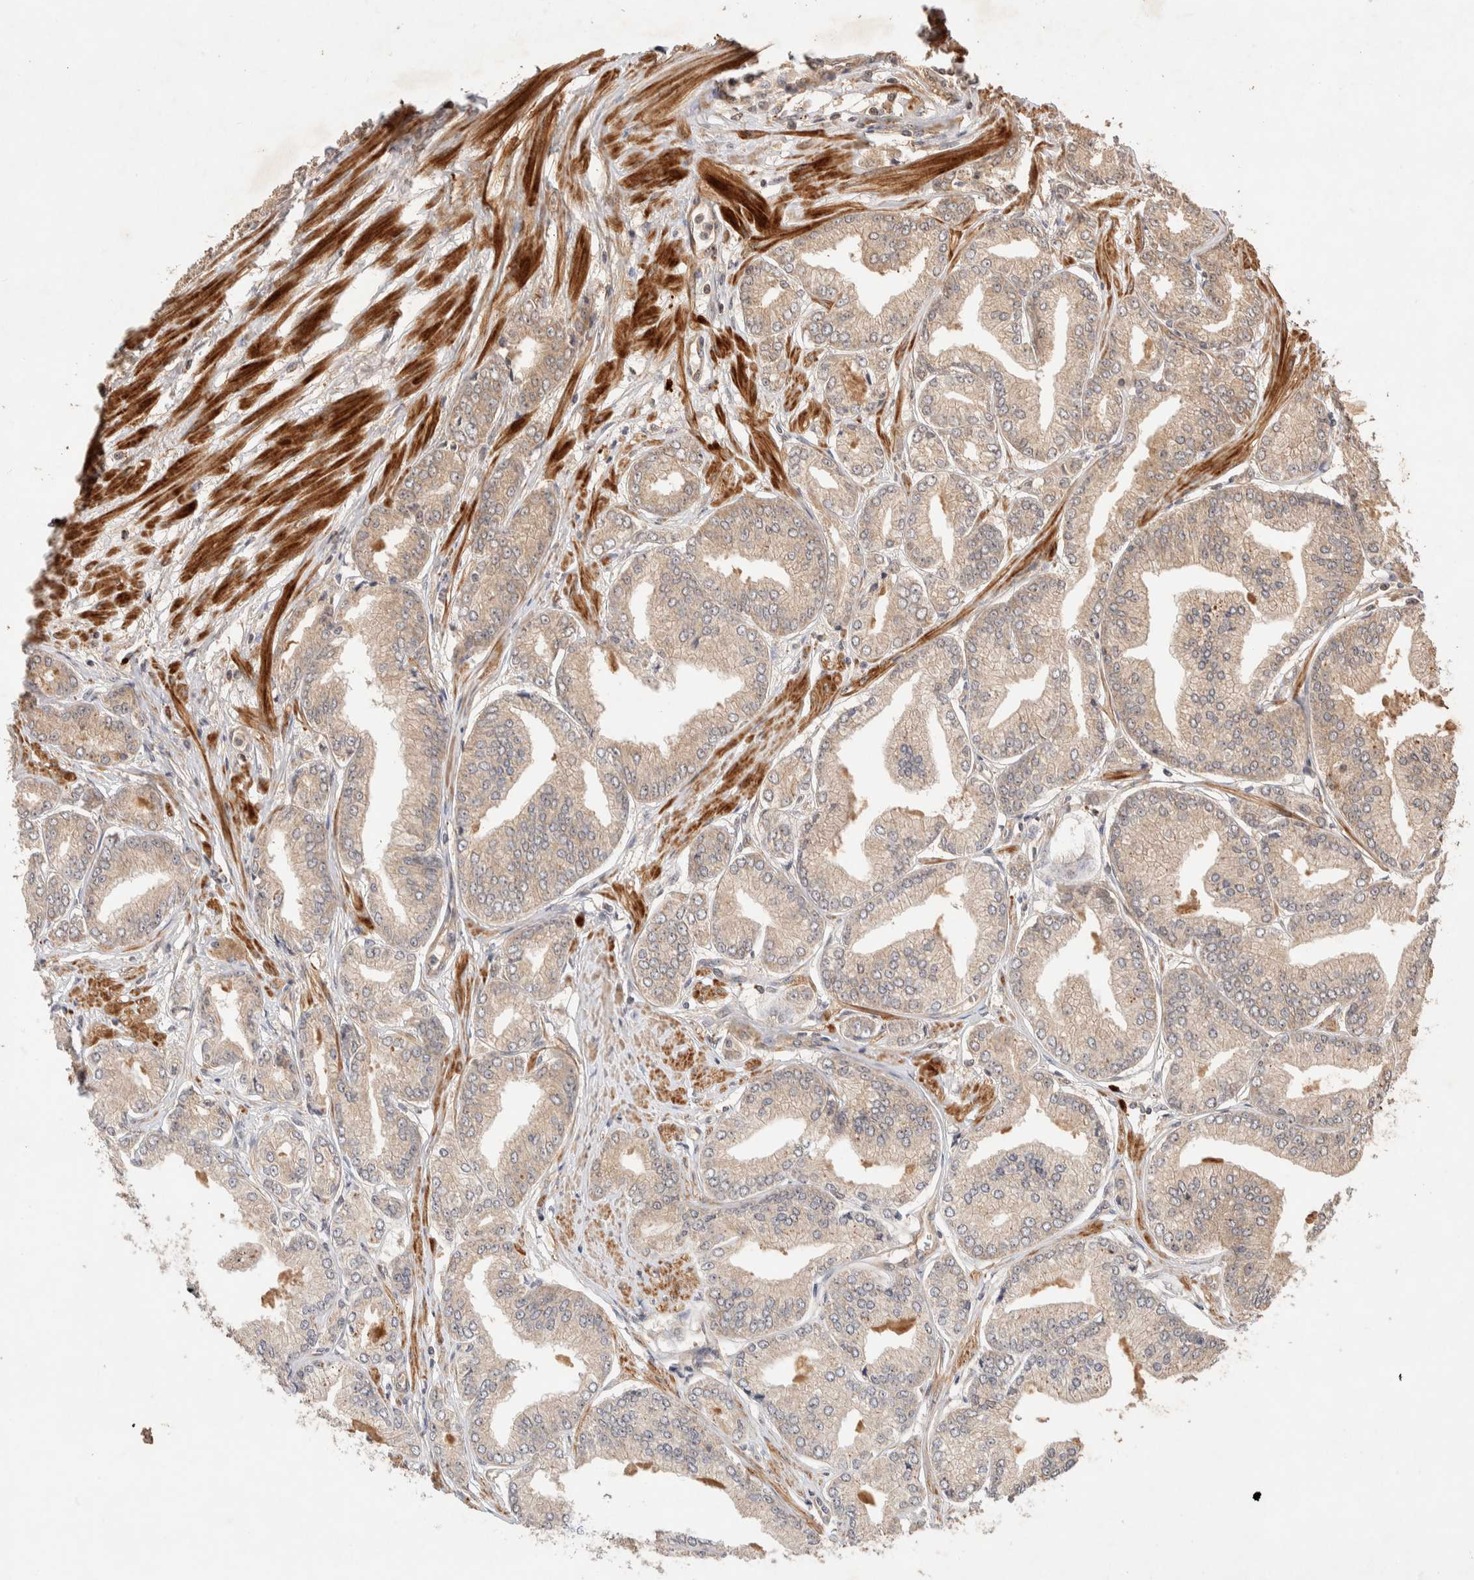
{"staining": {"intensity": "weak", "quantity": "<25%", "location": "cytoplasmic/membranous"}, "tissue": "prostate cancer", "cell_type": "Tumor cells", "image_type": "cancer", "snomed": [{"axis": "morphology", "description": "Adenocarcinoma, Low grade"}, {"axis": "topography", "description": "Prostate"}], "caption": "A histopathology image of human prostate cancer (low-grade adenocarcinoma) is negative for staining in tumor cells.", "gene": "NSMAF", "patient": {"sex": "male", "age": 52}}